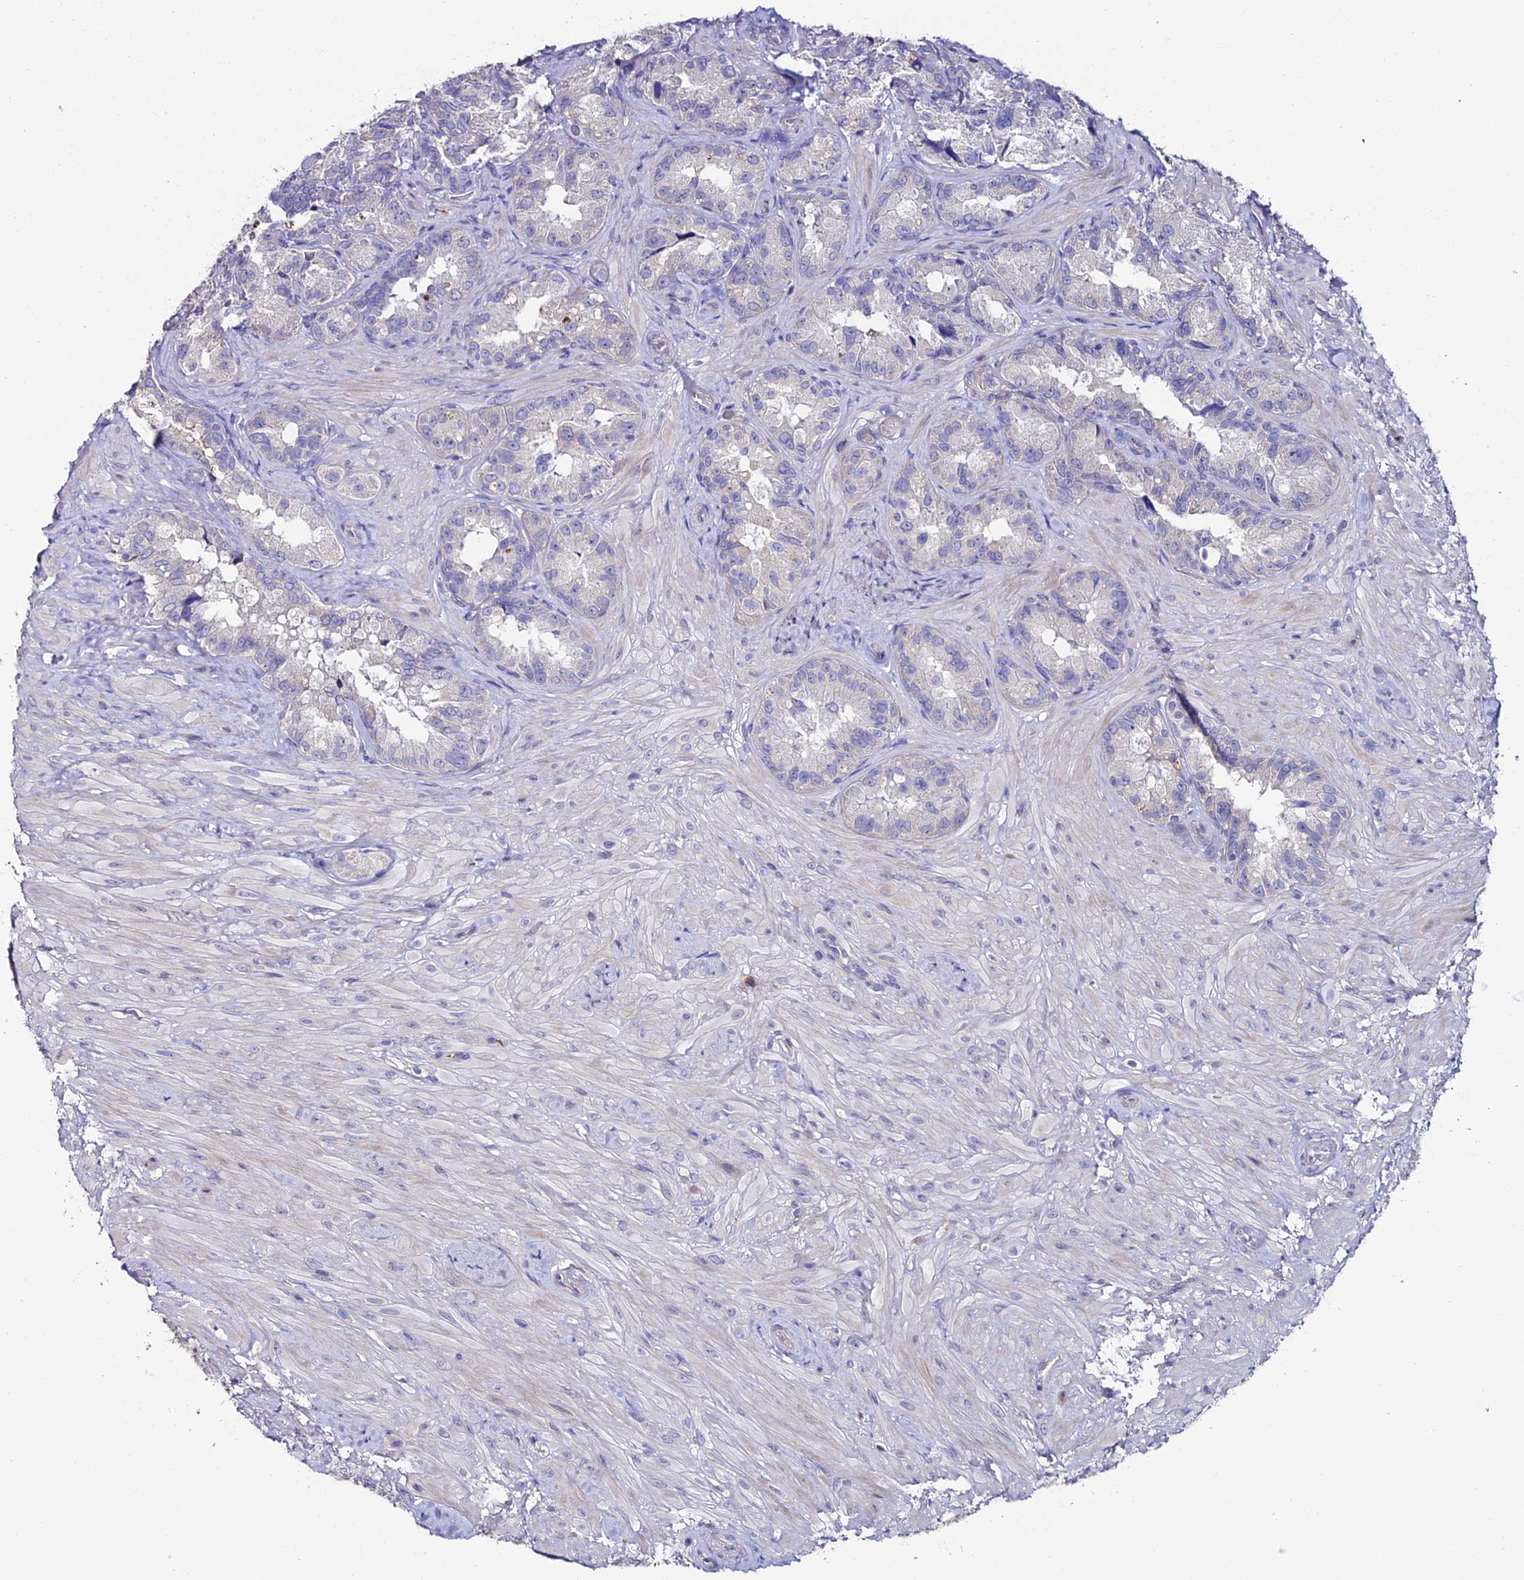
{"staining": {"intensity": "negative", "quantity": "none", "location": "none"}, "tissue": "seminal vesicle", "cell_type": "Glandular cells", "image_type": "normal", "snomed": [{"axis": "morphology", "description": "Normal tissue, NOS"}, {"axis": "topography", "description": "Seminal veicle"}, {"axis": "topography", "description": "Peripheral nerve tissue"}], "caption": "Protein analysis of normal seminal vesicle reveals no significant staining in glandular cells. The staining was performed using DAB to visualize the protein expression in brown, while the nuclei were stained in blue with hematoxylin (Magnification: 20x).", "gene": "ESRRG", "patient": {"sex": "male", "age": 67}}